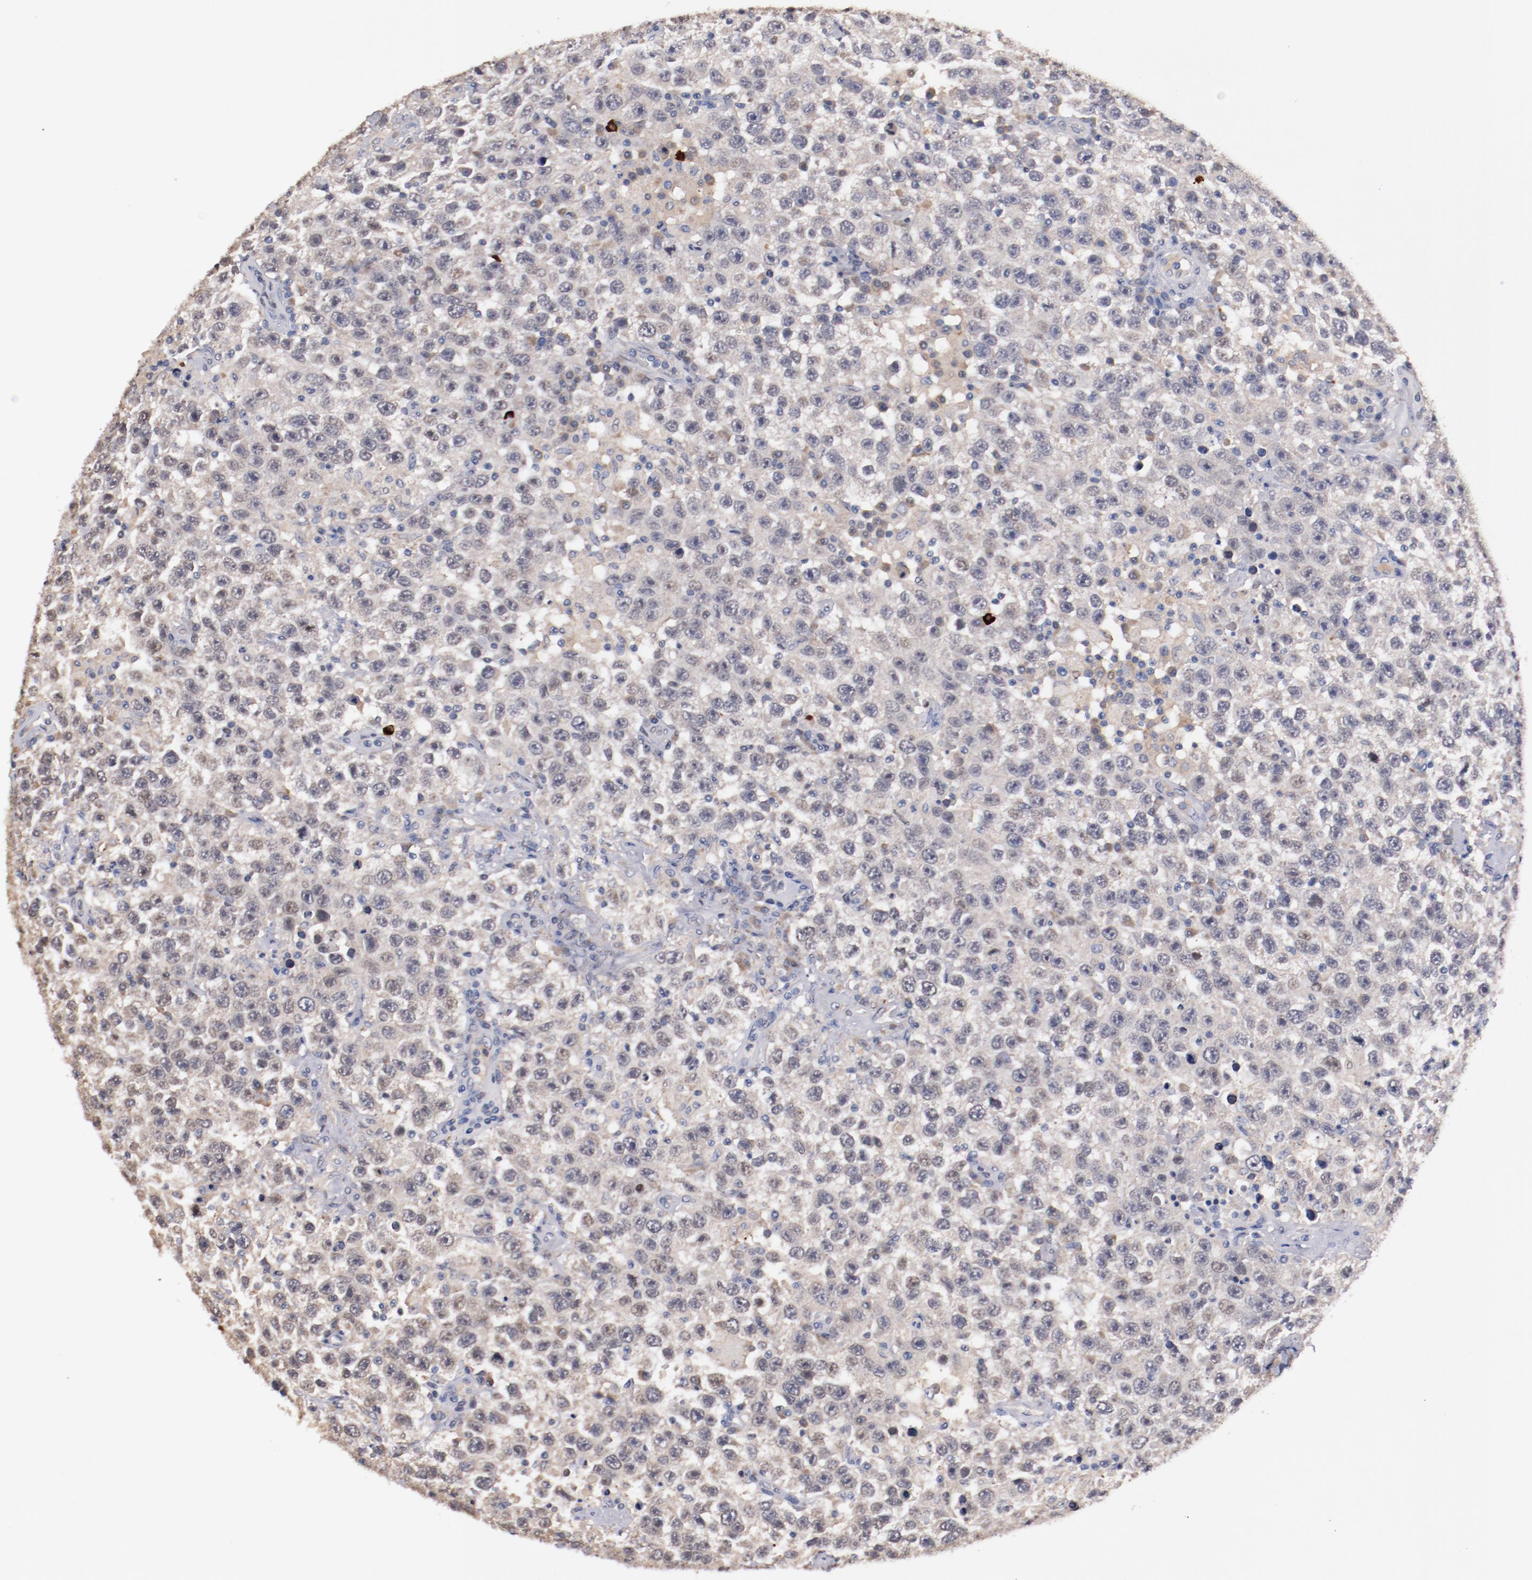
{"staining": {"intensity": "weak", "quantity": "<25%", "location": "cytoplasmic/membranous,nuclear"}, "tissue": "testis cancer", "cell_type": "Tumor cells", "image_type": "cancer", "snomed": [{"axis": "morphology", "description": "Seminoma, NOS"}, {"axis": "topography", "description": "Testis"}], "caption": "Seminoma (testis) was stained to show a protein in brown. There is no significant staining in tumor cells.", "gene": "FAM81A", "patient": {"sex": "male", "age": 41}}